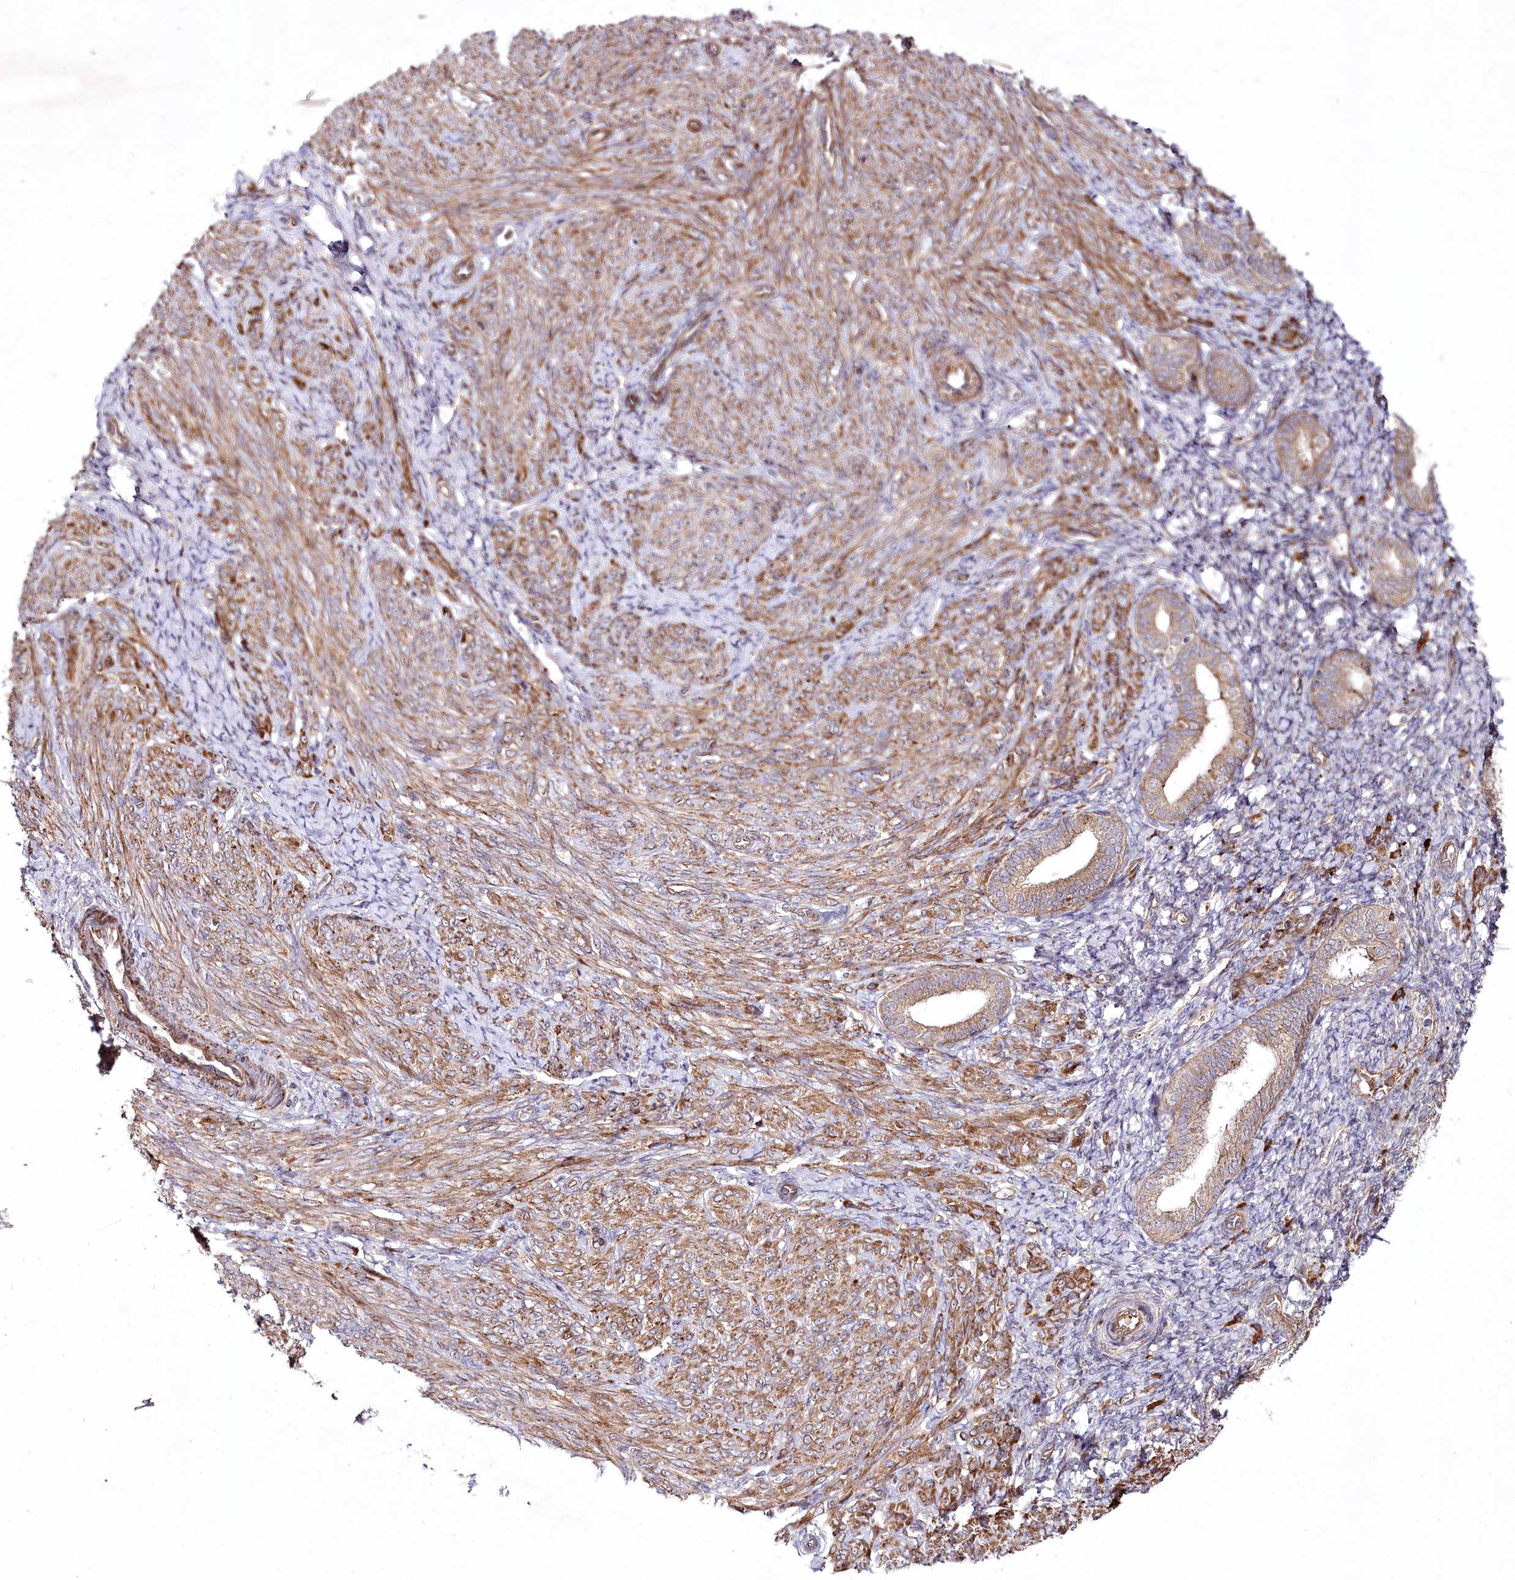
{"staining": {"intensity": "negative", "quantity": "none", "location": "none"}, "tissue": "endometrium", "cell_type": "Cells in endometrial stroma", "image_type": "normal", "snomed": [{"axis": "morphology", "description": "Normal tissue, NOS"}, {"axis": "topography", "description": "Endometrium"}], "caption": "High power microscopy micrograph of an IHC image of normal endometrium, revealing no significant staining in cells in endometrial stroma.", "gene": "PSTK", "patient": {"sex": "female", "age": 72}}